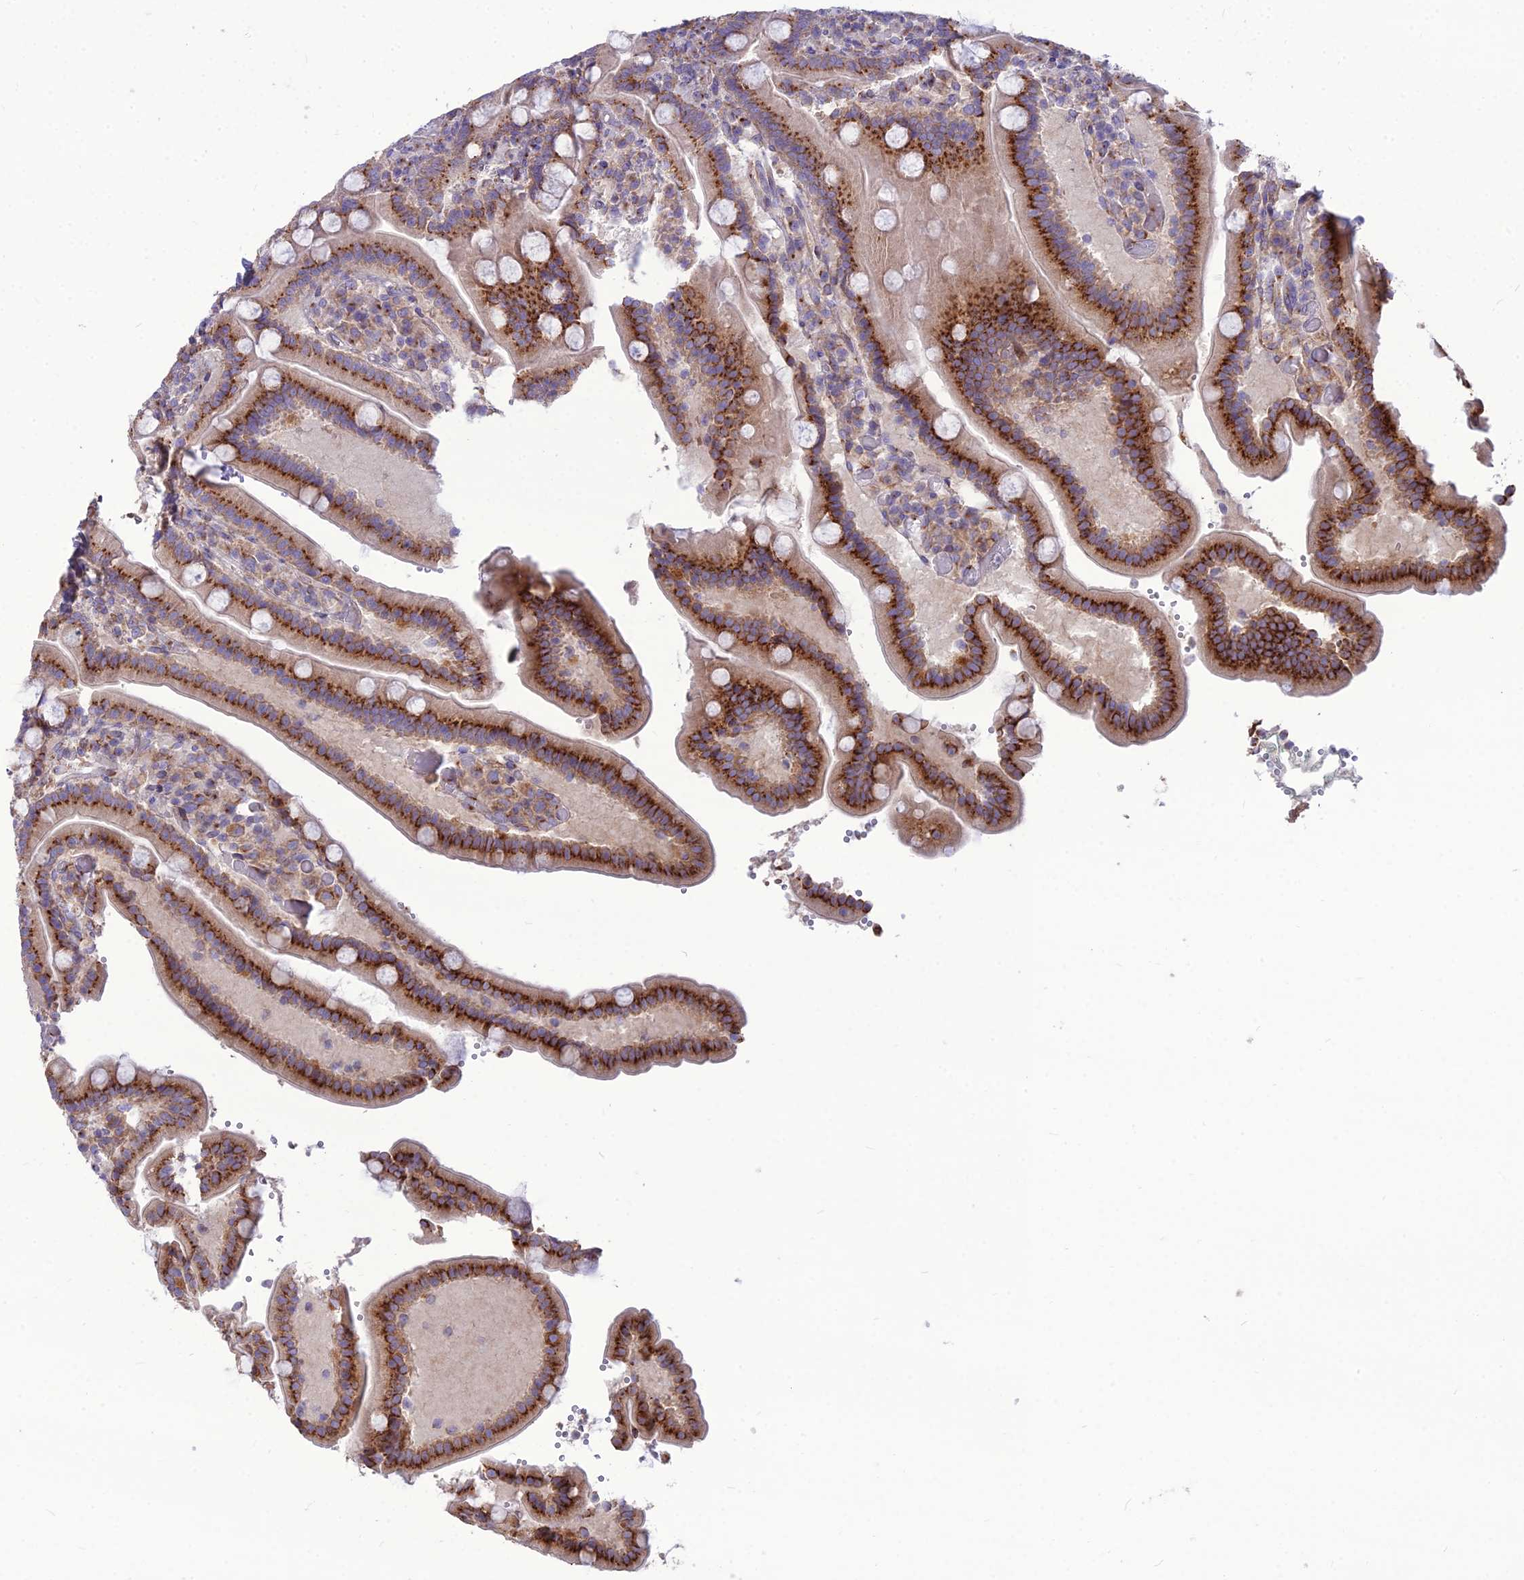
{"staining": {"intensity": "strong", "quantity": "25%-75%", "location": "cytoplasmic/membranous"}, "tissue": "duodenum", "cell_type": "Glandular cells", "image_type": "normal", "snomed": [{"axis": "morphology", "description": "Normal tissue, NOS"}, {"axis": "topography", "description": "Duodenum"}], "caption": "An image of human duodenum stained for a protein exhibits strong cytoplasmic/membranous brown staining in glandular cells.", "gene": "SPRYD7", "patient": {"sex": "female", "age": 62}}